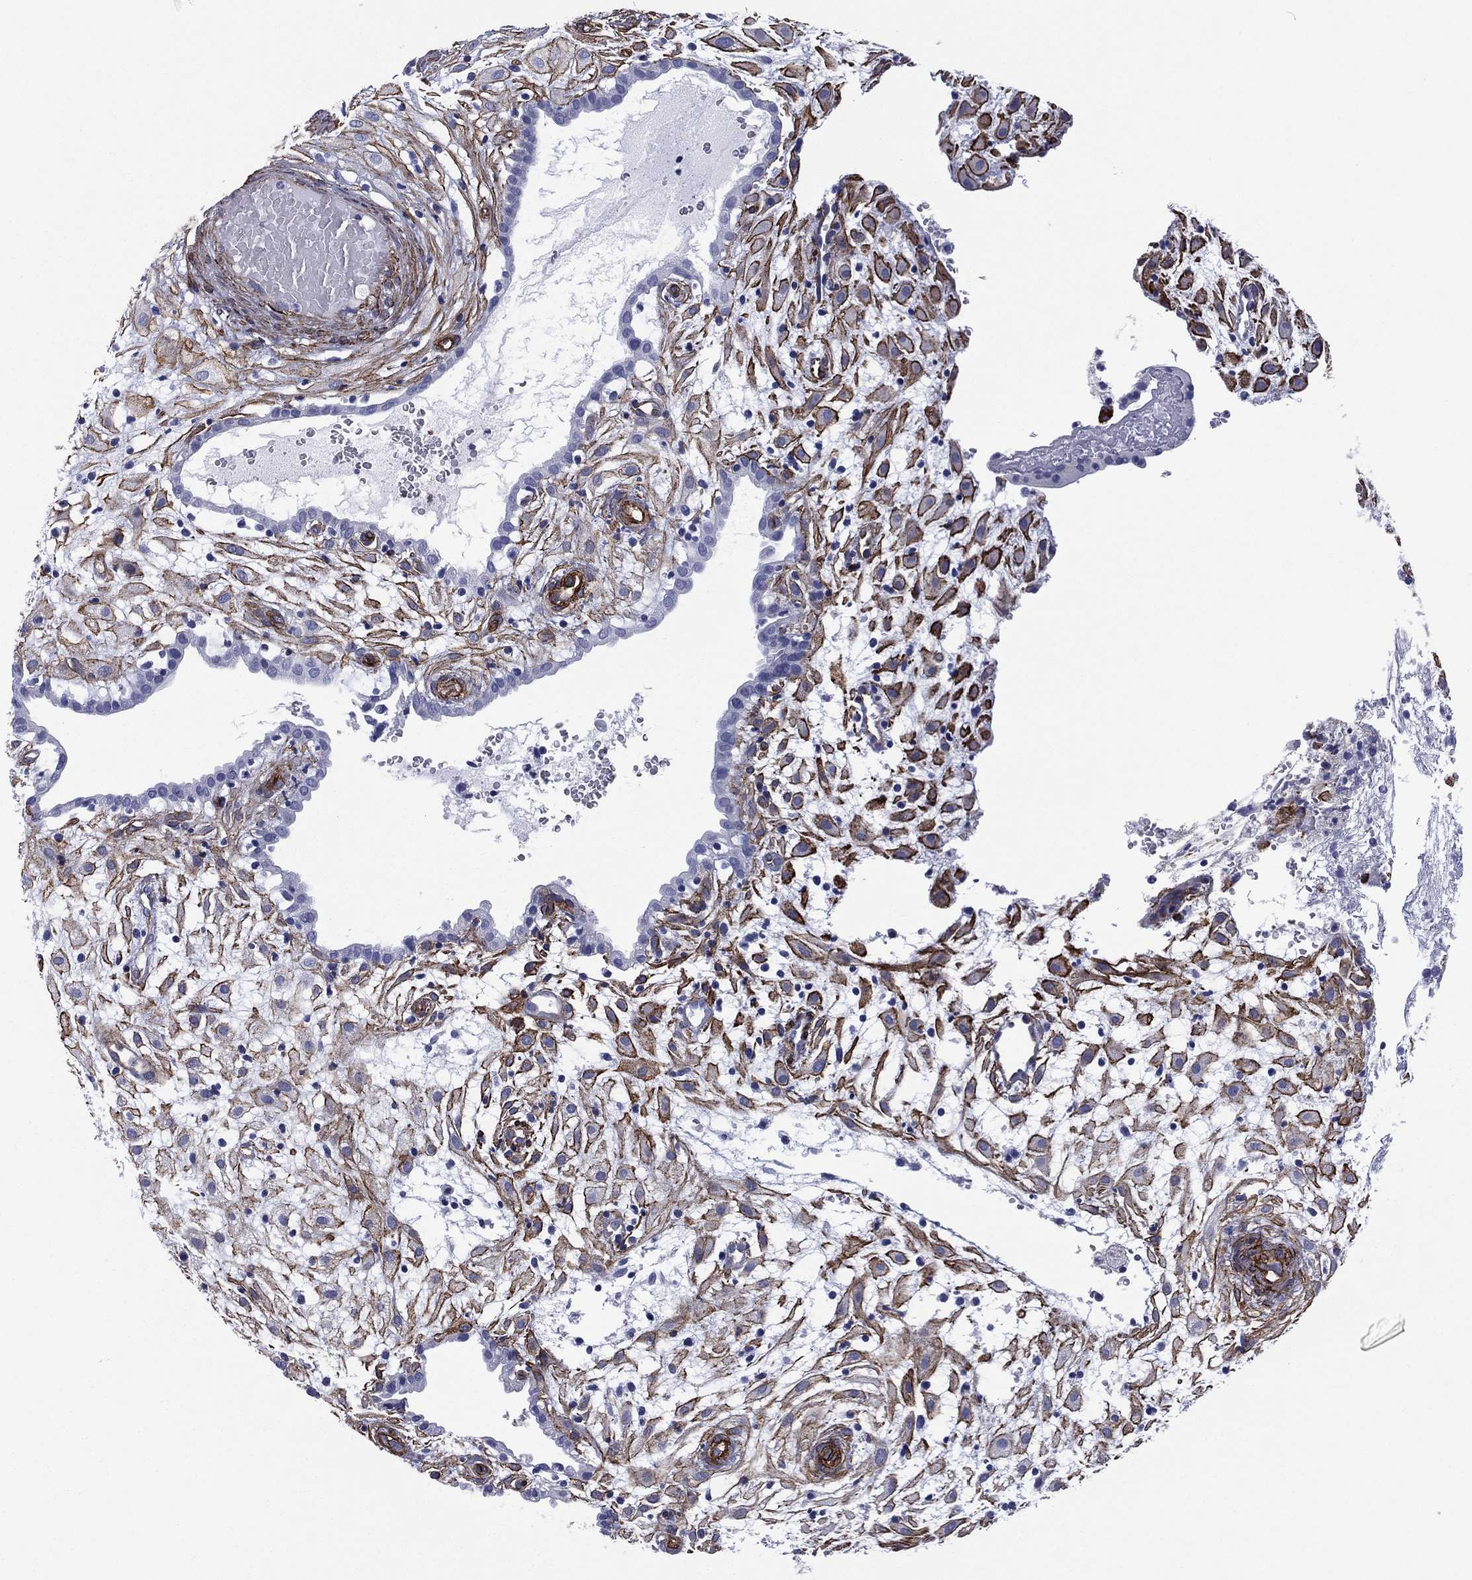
{"staining": {"intensity": "strong", "quantity": "25%-75%", "location": "cytoplasmic/membranous"}, "tissue": "placenta", "cell_type": "Decidual cells", "image_type": "normal", "snomed": [{"axis": "morphology", "description": "Normal tissue, NOS"}, {"axis": "topography", "description": "Placenta"}], "caption": "Immunohistochemical staining of normal placenta shows high levels of strong cytoplasmic/membranous positivity in about 25%-75% of decidual cells. (Stains: DAB (3,3'-diaminobenzidine) in brown, nuclei in blue, Microscopy: brightfield microscopy at high magnification).", "gene": "CAVIN3", "patient": {"sex": "female", "age": 24}}